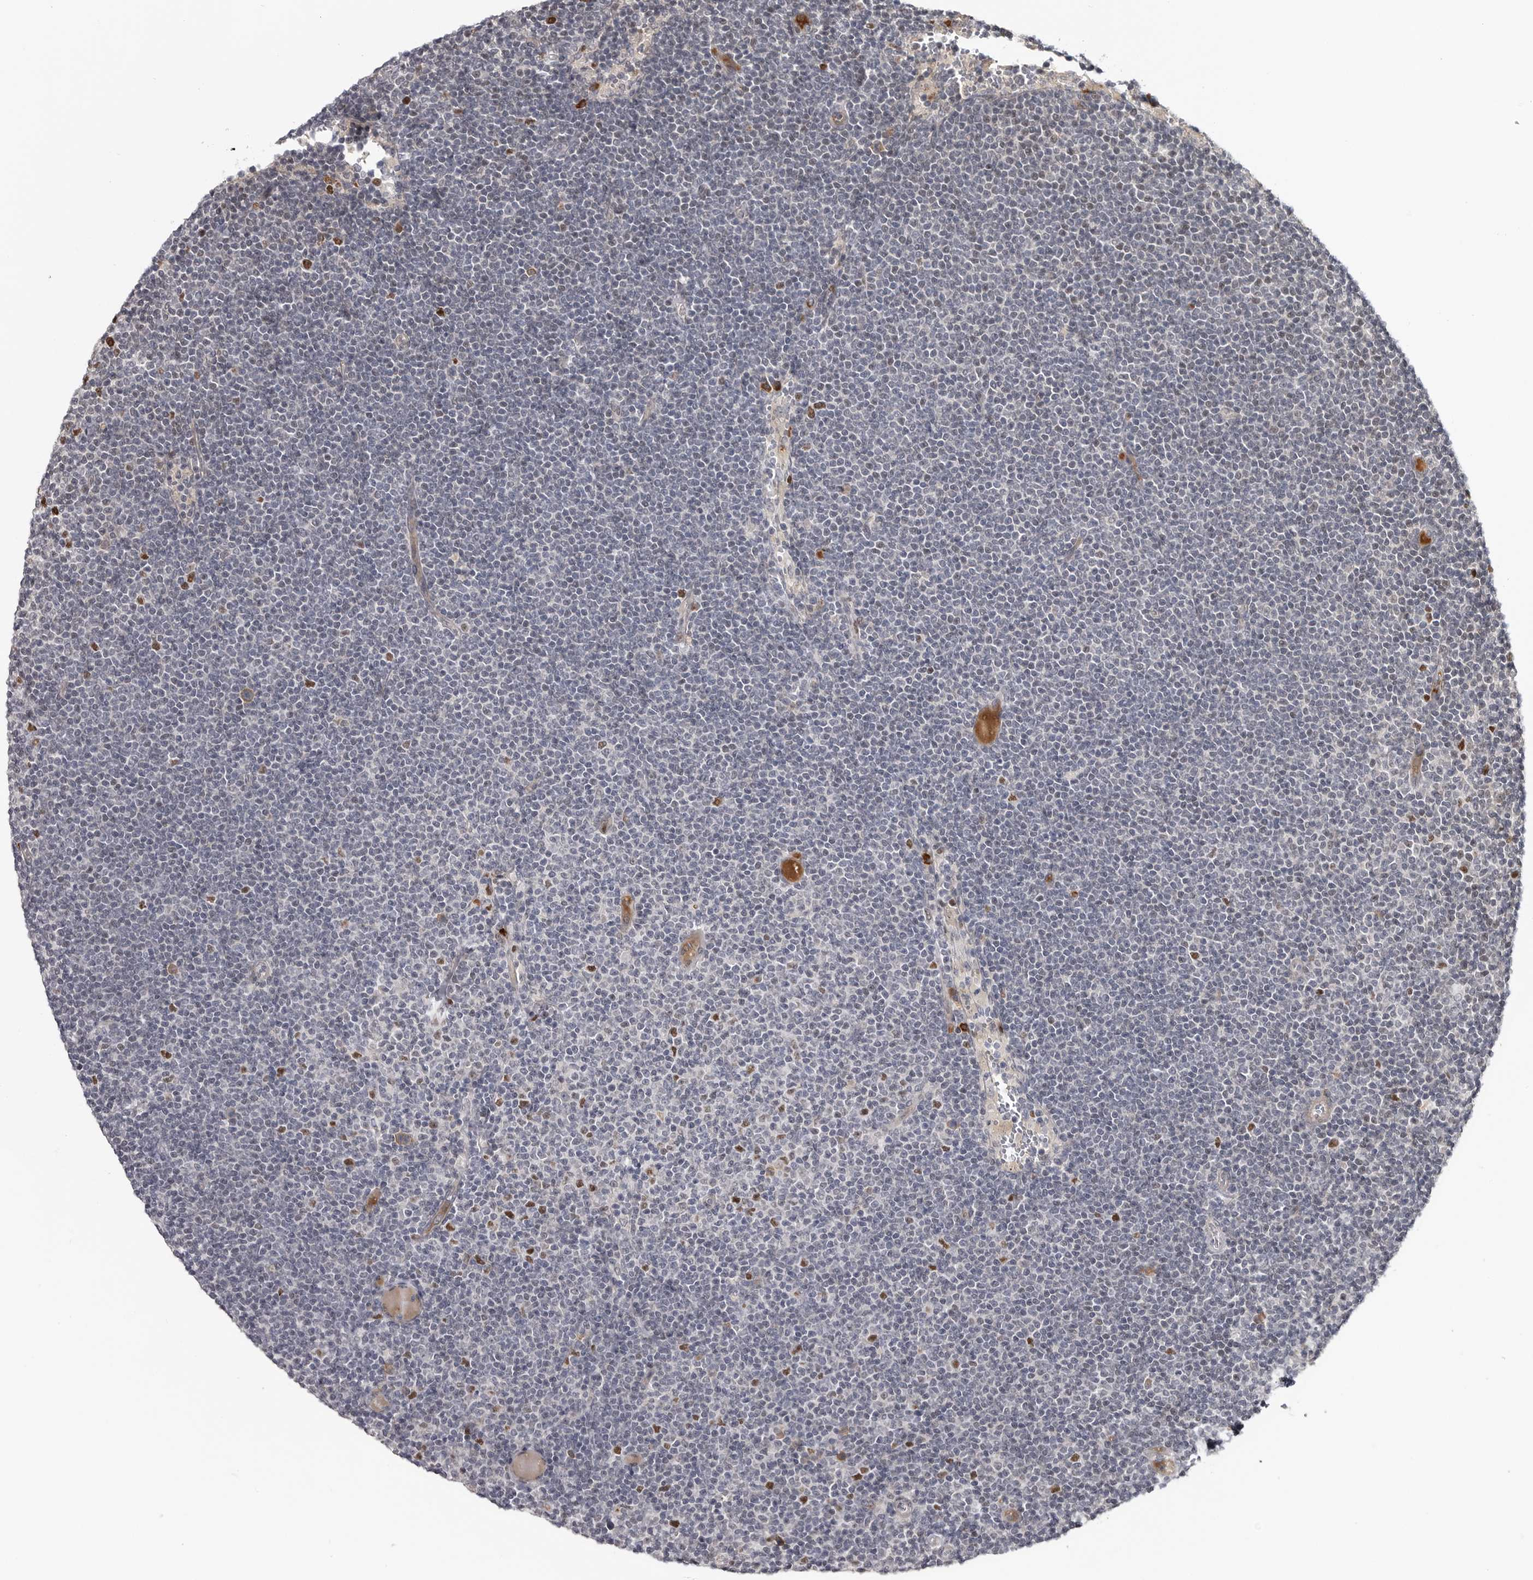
{"staining": {"intensity": "negative", "quantity": "none", "location": "none"}, "tissue": "lymphoma", "cell_type": "Tumor cells", "image_type": "cancer", "snomed": [{"axis": "morphology", "description": "Malignant lymphoma, non-Hodgkin's type, Low grade"}, {"axis": "topography", "description": "Lymph node"}], "caption": "The histopathology image displays no staining of tumor cells in malignant lymphoma, non-Hodgkin's type (low-grade). (DAB (3,3'-diaminobenzidine) immunohistochemistry (IHC) with hematoxylin counter stain).", "gene": "ZNF277", "patient": {"sex": "female", "age": 53}}